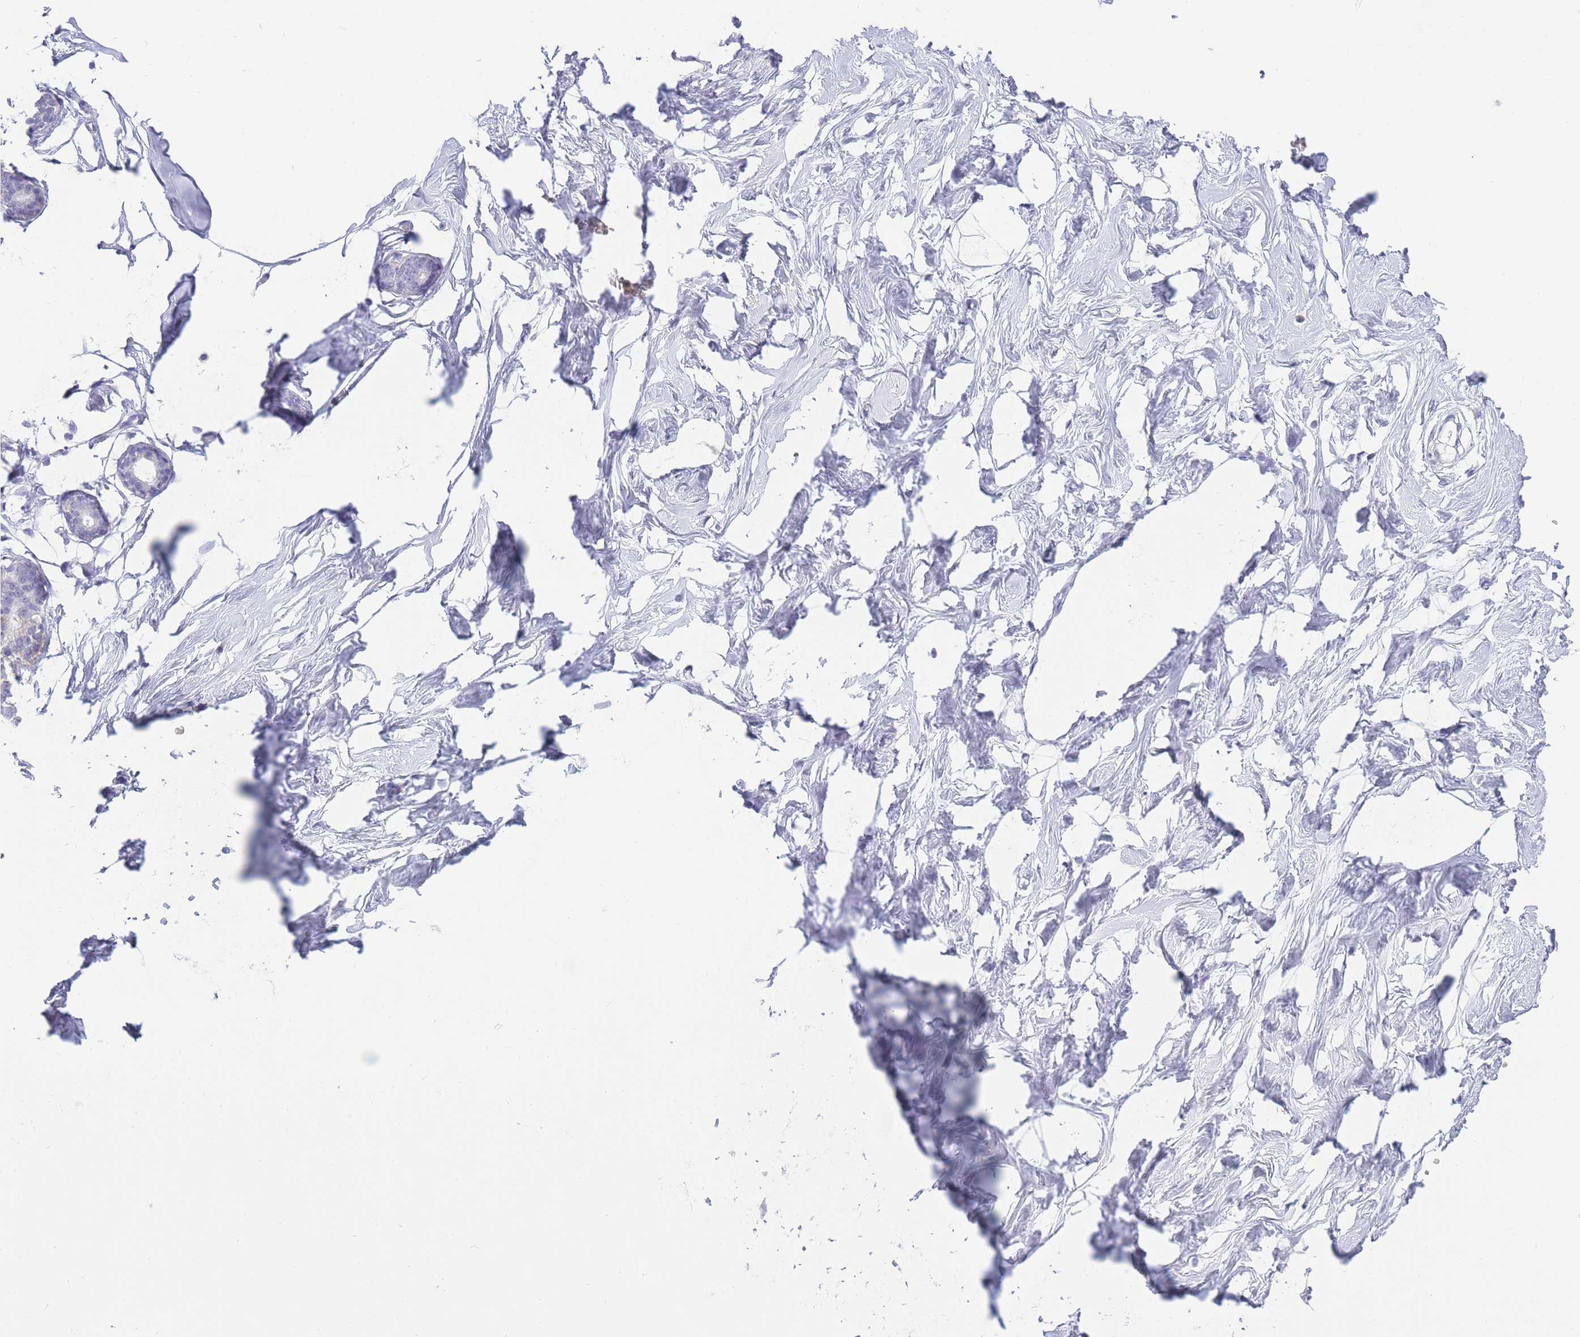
{"staining": {"intensity": "negative", "quantity": "none", "location": "none"}, "tissue": "breast", "cell_type": "Adipocytes", "image_type": "normal", "snomed": [{"axis": "morphology", "description": "Normal tissue, NOS"}, {"axis": "morphology", "description": "Adenoma, NOS"}, {"axis": "topography", "description": "Breast"}], "caption": "DAB immunohistochemical staining of unremarkable human breast shows no significant staining in adipocytes. (DAB (3,3'-diaminobenzidine) immunohistochemistry (IHC), high magnification).", "gene": "CD37", "patient": {"sex": "female", "age": 23}}